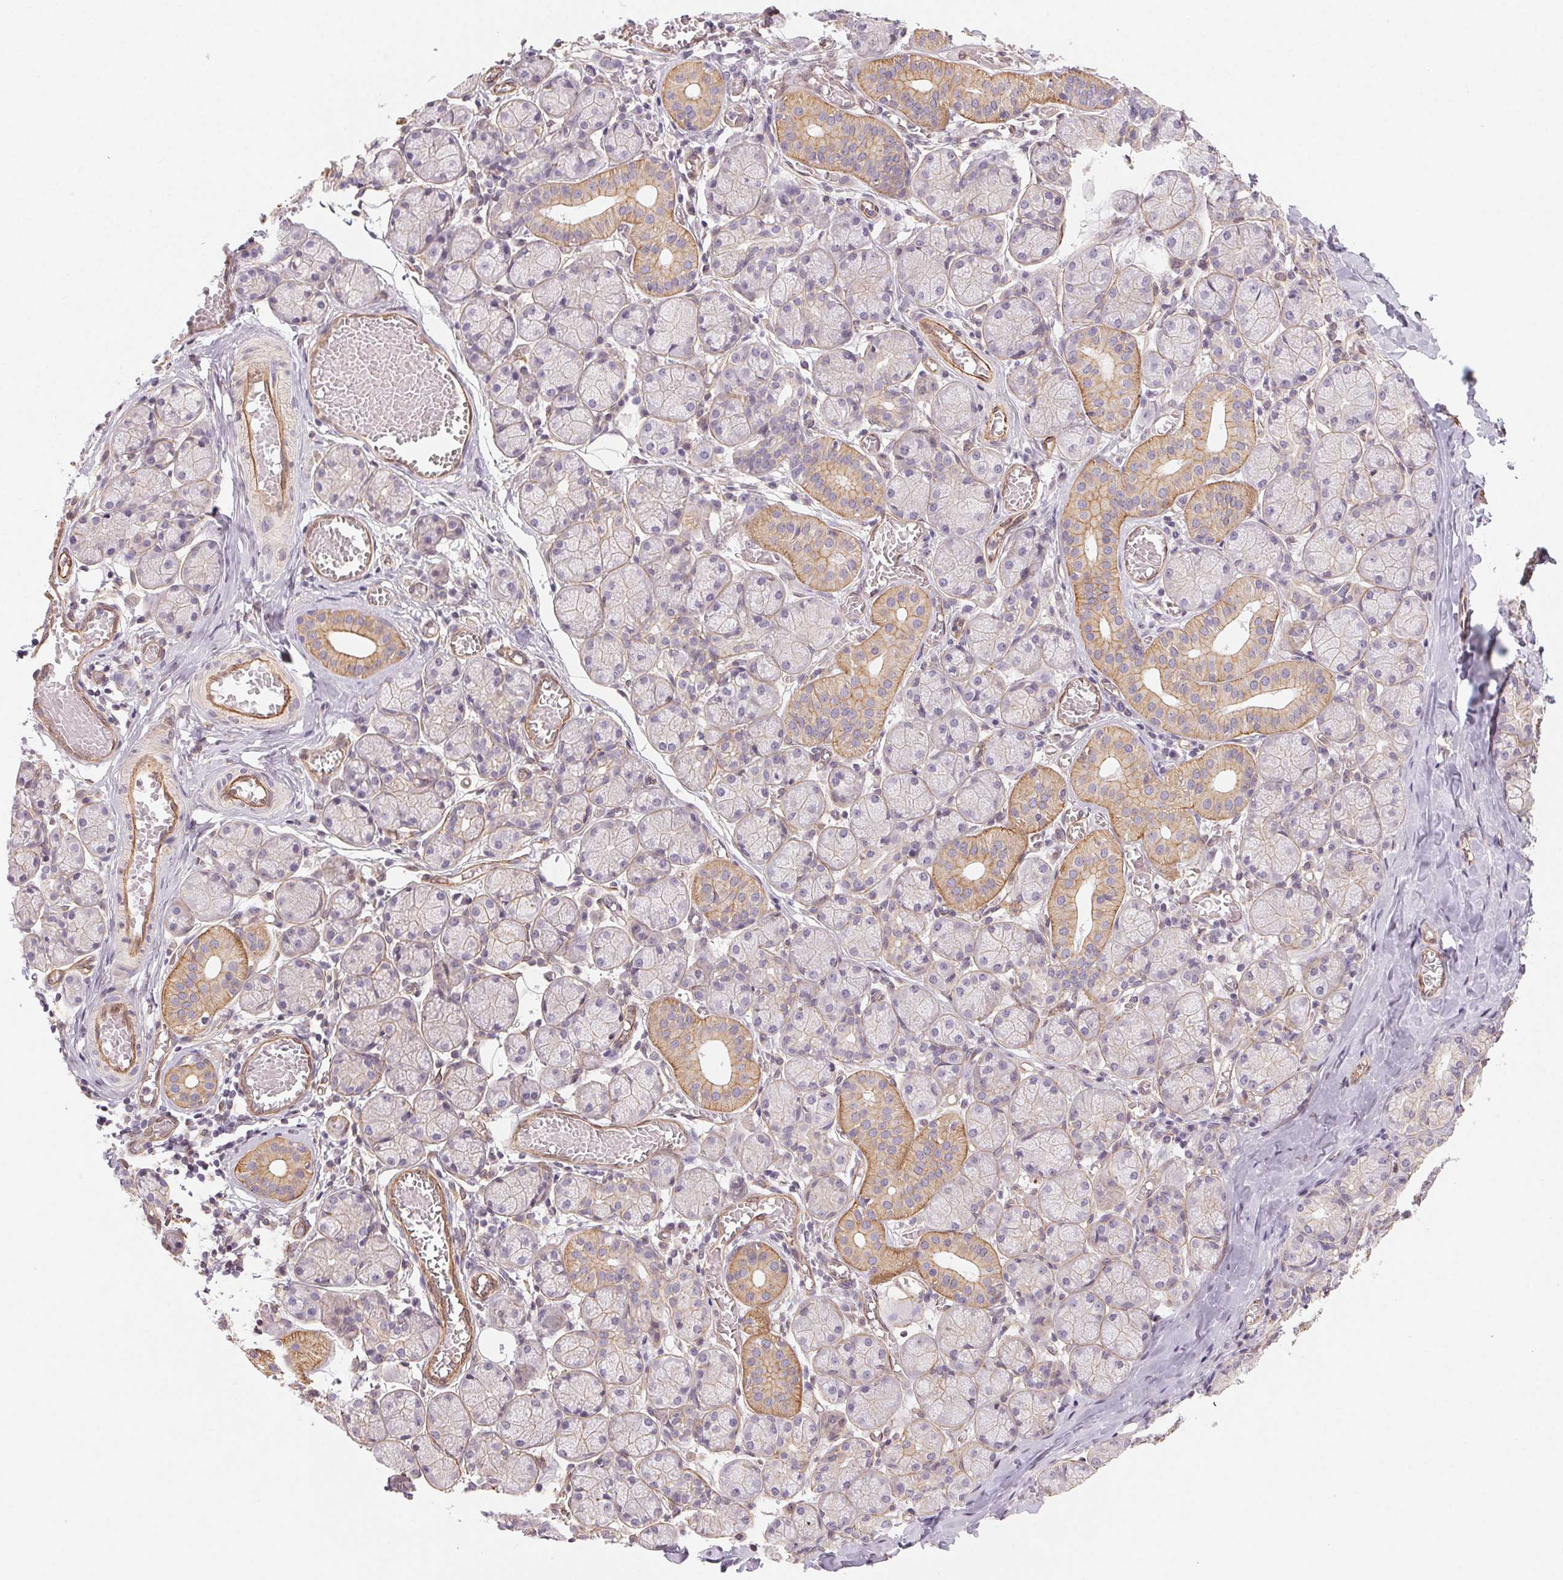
{"staining": {"intensity": "moderate", "quantity": "<25%", "location": "cytoplasmic/membranous"}, "tissue": "salivary gland", "cell_type": "Glandular cells", "image_type": "normal", "snomed": [{"axis": "morphology", "description": "Normal tissue, NOS"}, {"axis": "topography", "description": "Salivary gland"}, {"axis": "topography", "description": "Peripheral nerve tissue"}], "caption": "Brown immunohistochemical staining in benign human salivary gland shows moderate cytoplasmic/membranous expression in approximately <25% of glandular cells.", "gene": "PLA2G4F", "patient": {"sex": "female", "age": 24}}